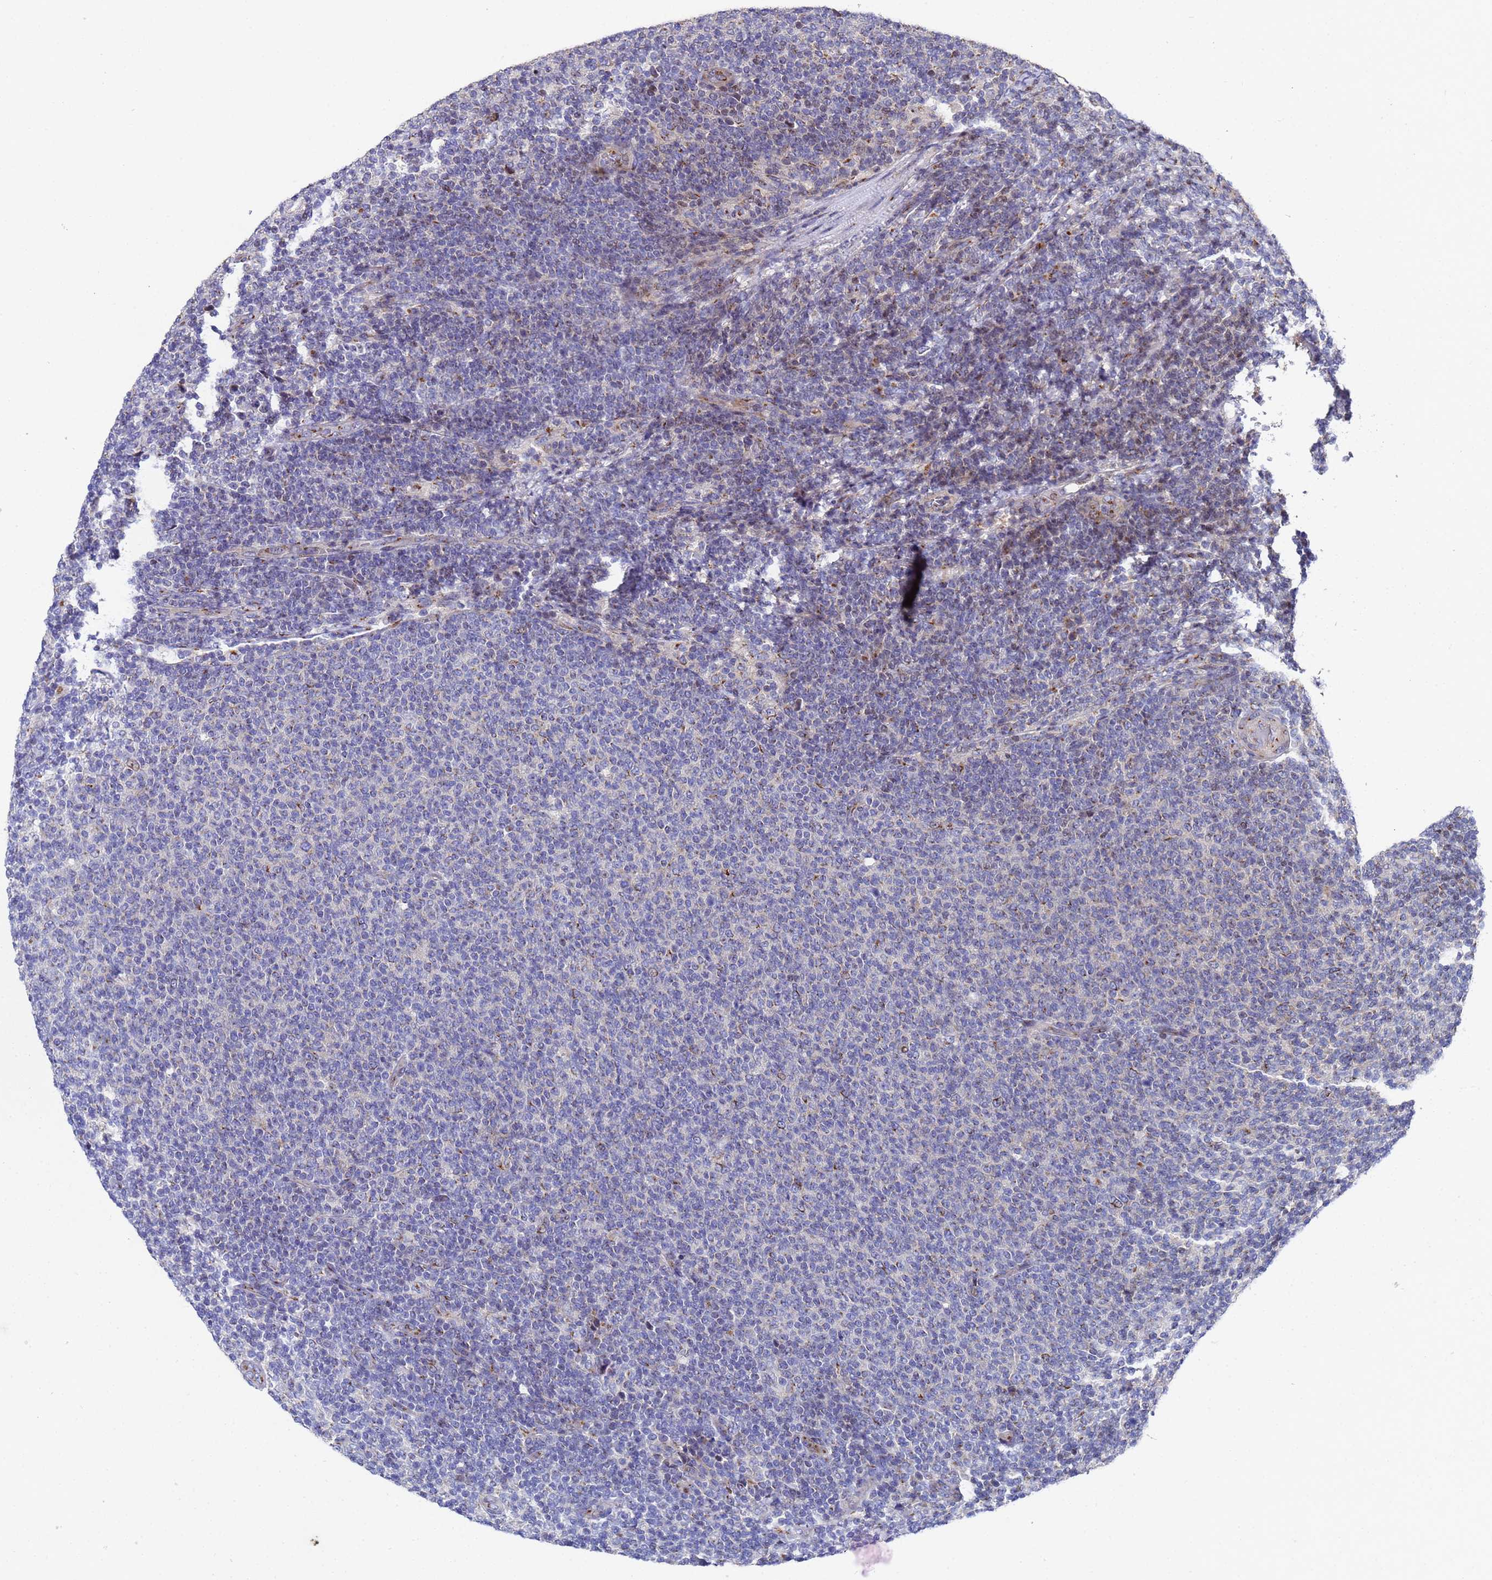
{"staining": {"intensity": "weak", "quantity": "<25%", "location": "cytoplasmic/membranous"}, "tissue": "lymphoma", "cell_type": "Tumor cells", "image_type": "cancer", "snomed": [{"axis": "morphology", "description": "Malignant lymphoma, non-Hodgkin's type, Low grade"}, {"axis": "topography", "description": "Lymph node"}], "caption": "An image of malignant lymphoma, non-Hodgkin's type (low-grade) stained for a protein demonstrates no brown staining in tumor cells.", "gene": "NSUN6", "patient": {"sex": "male", "age": 66}}